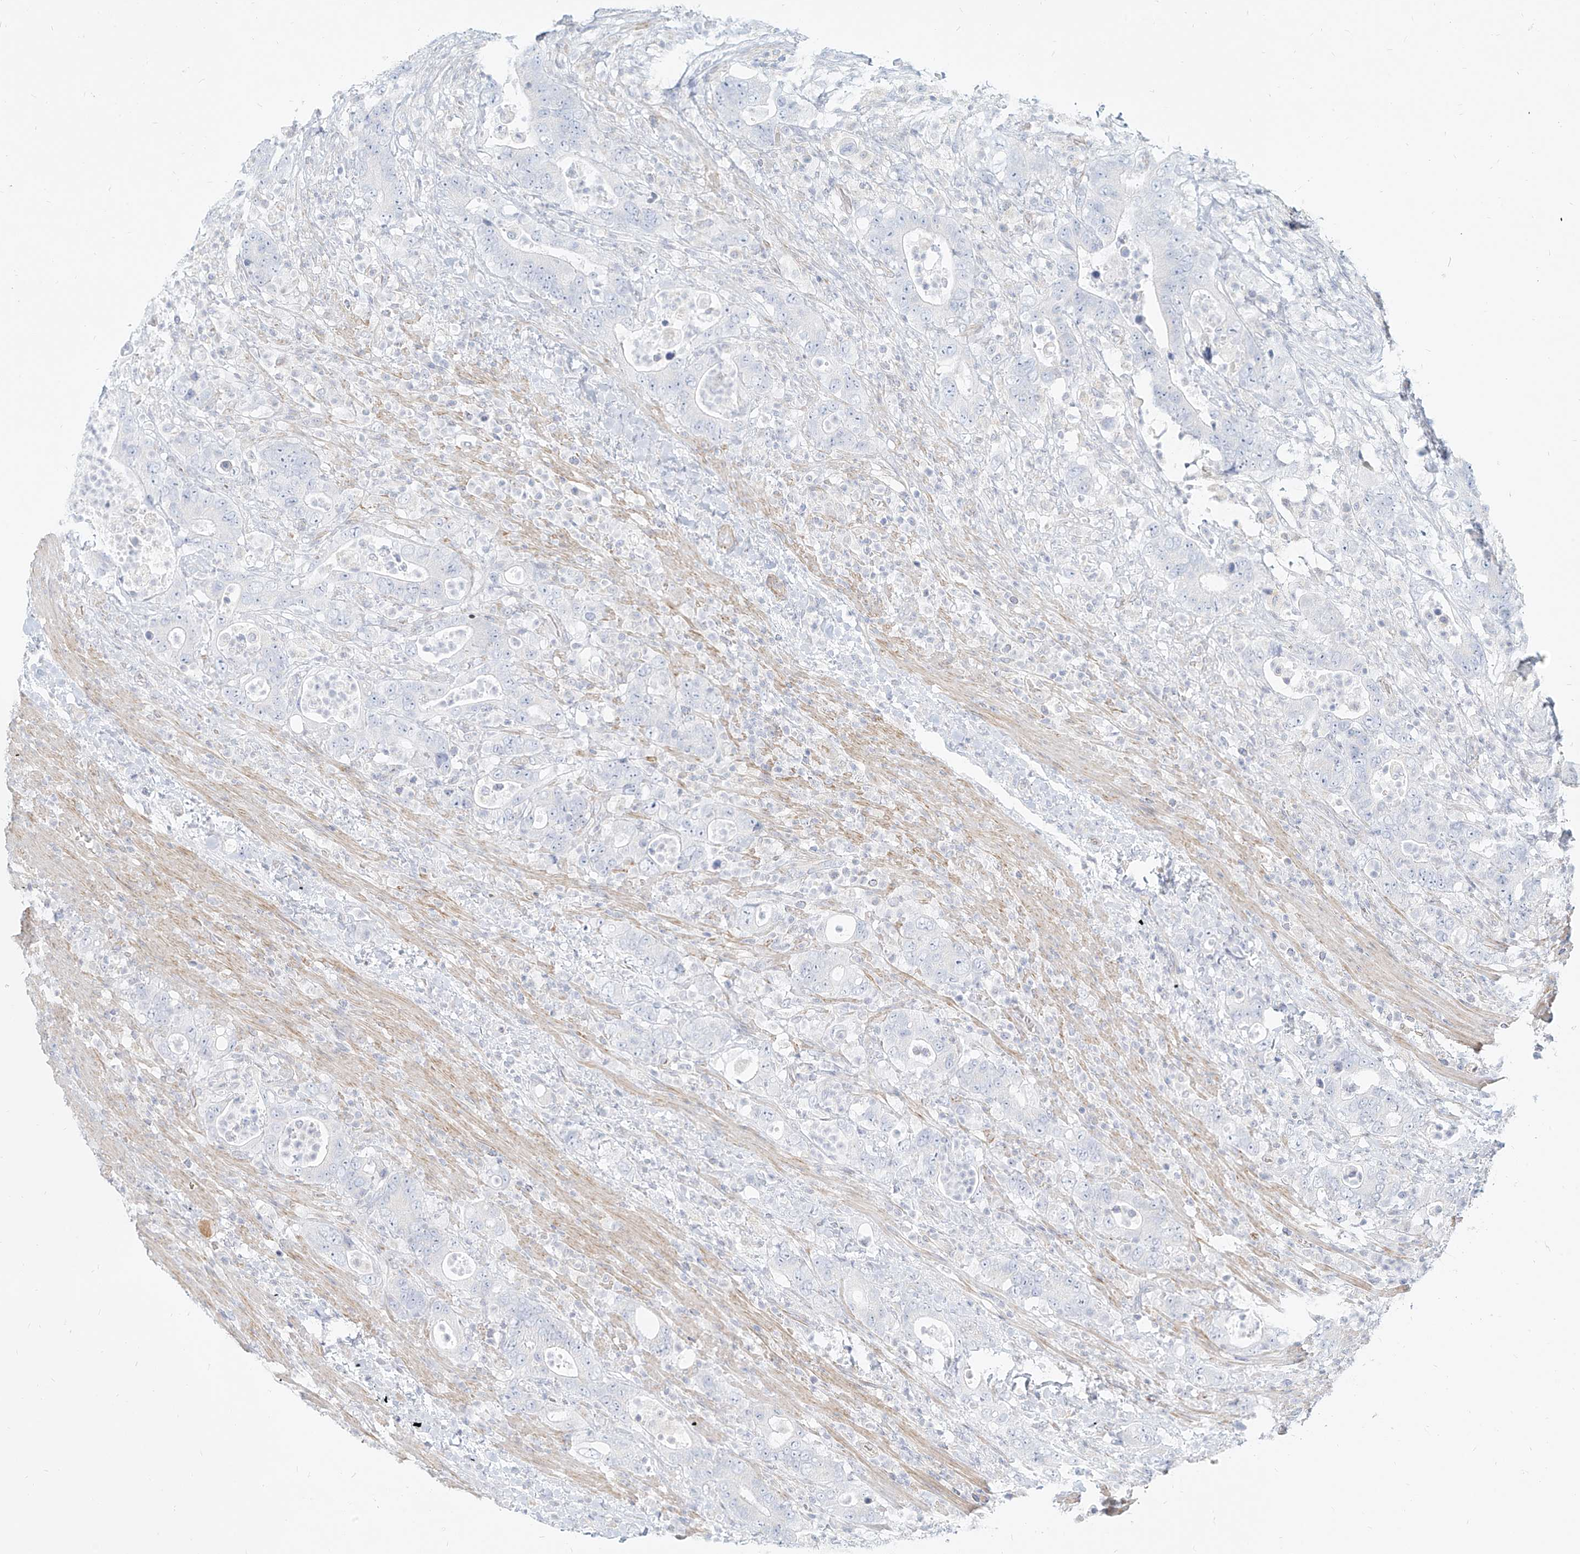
{"staining": {"intensity": "negative", "quantity": "none", "location": "none"}, "tissue": "colorectal cancer", "cell_type": "Tumor cells", "image_type": "cancer", "snomed": [{"axis": "morphology", "description": "Adenocarcinoma, NOS"}, {"axis": "topography", "description": "Colon"}], "caption": "Tumor cells are negative for brown protein staining in colorectal adenocarcinoma.", "gene": "ITPKB", "patient": {"sex": "female", "age": 75}}